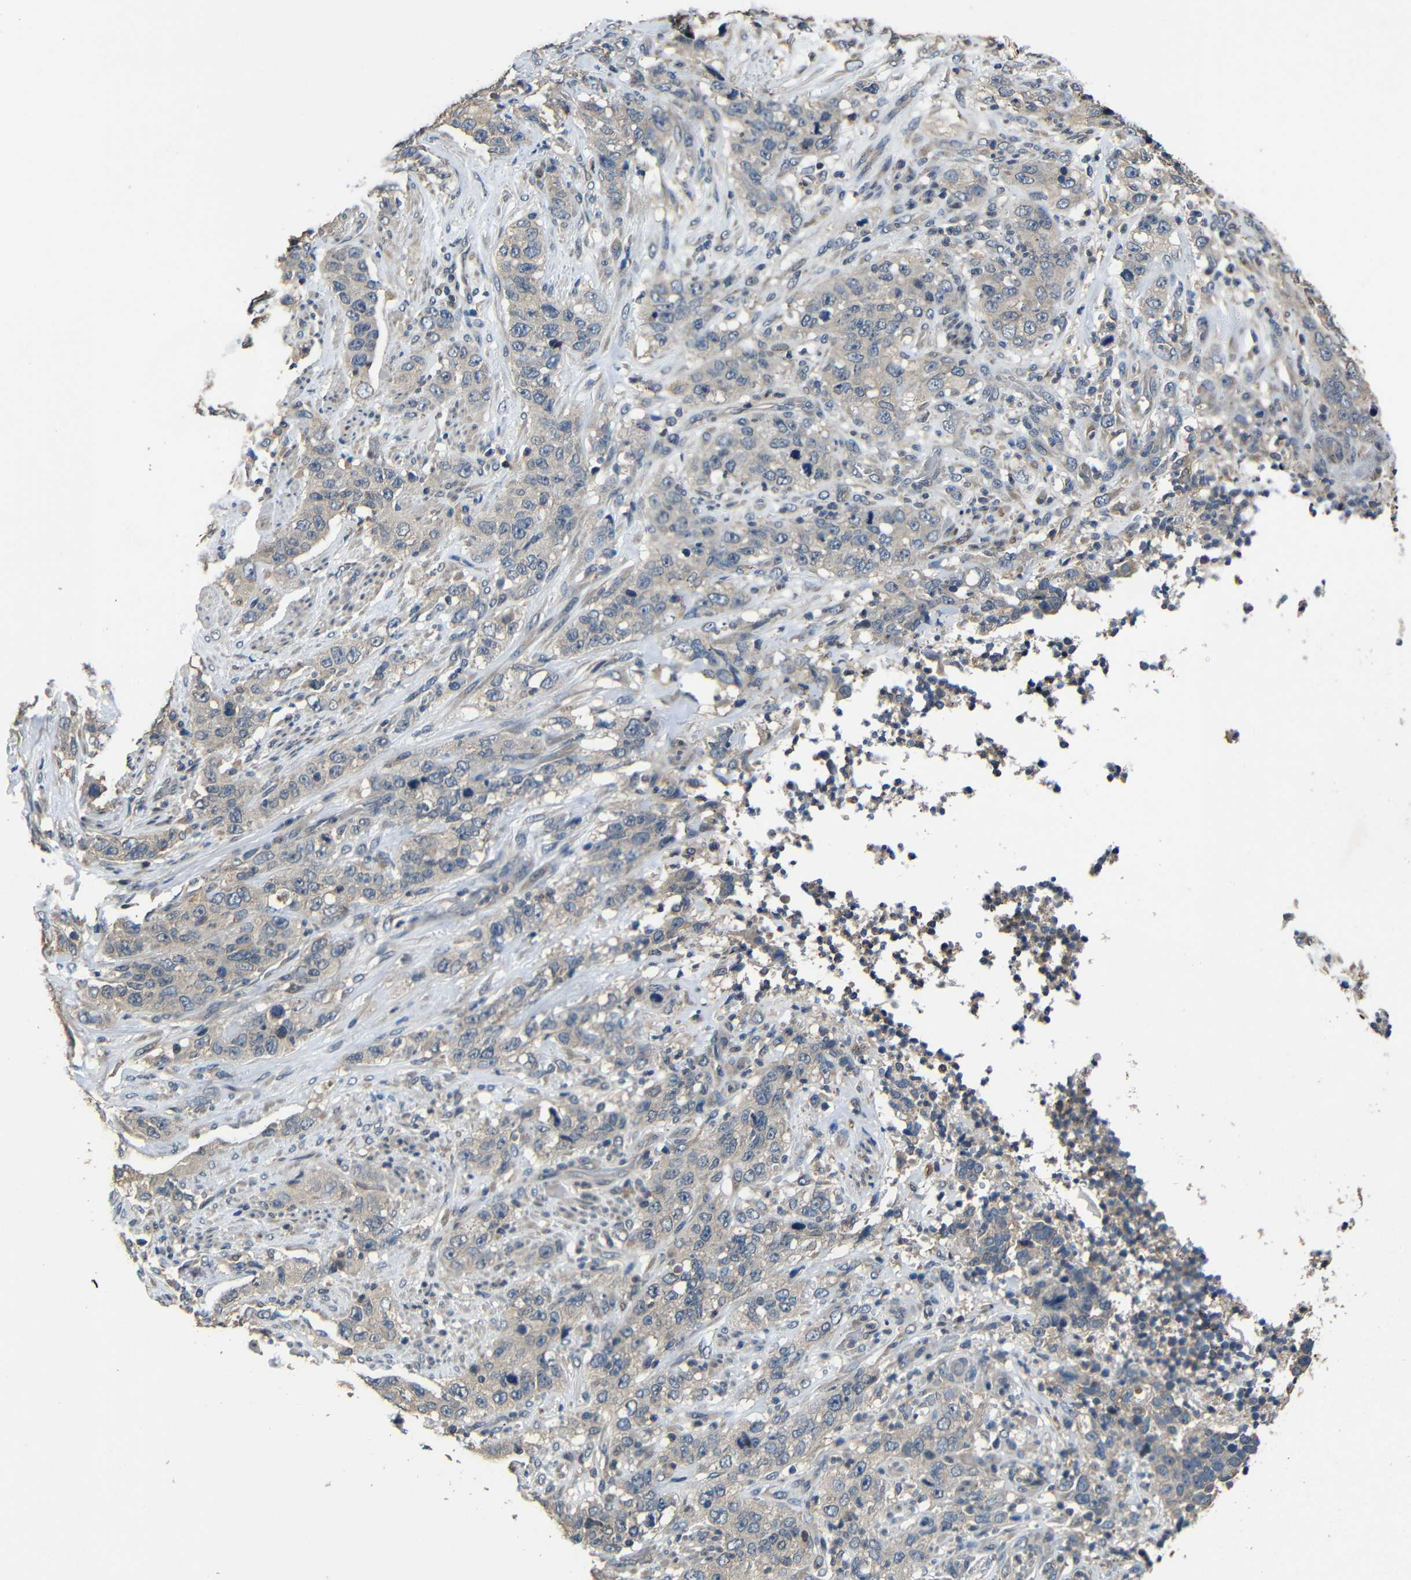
{"staining": {"intensity": "negative", "quantity": "none", "location": "none"}, "tissue": "stomach cancer", "cell_type": "Tumor cells", "image_type": "cancer", "snomed": [{"axis": "morphology", "description": "Adenocarcinoma, NOS"}, {"axis": "topography", "description": "Stomach"}], "caption": "Tumor cells show no significant staining in adenocarcinoma (stomach).", "gene": "C6orf89", "patient": {"sex": "male", "age": 48}}